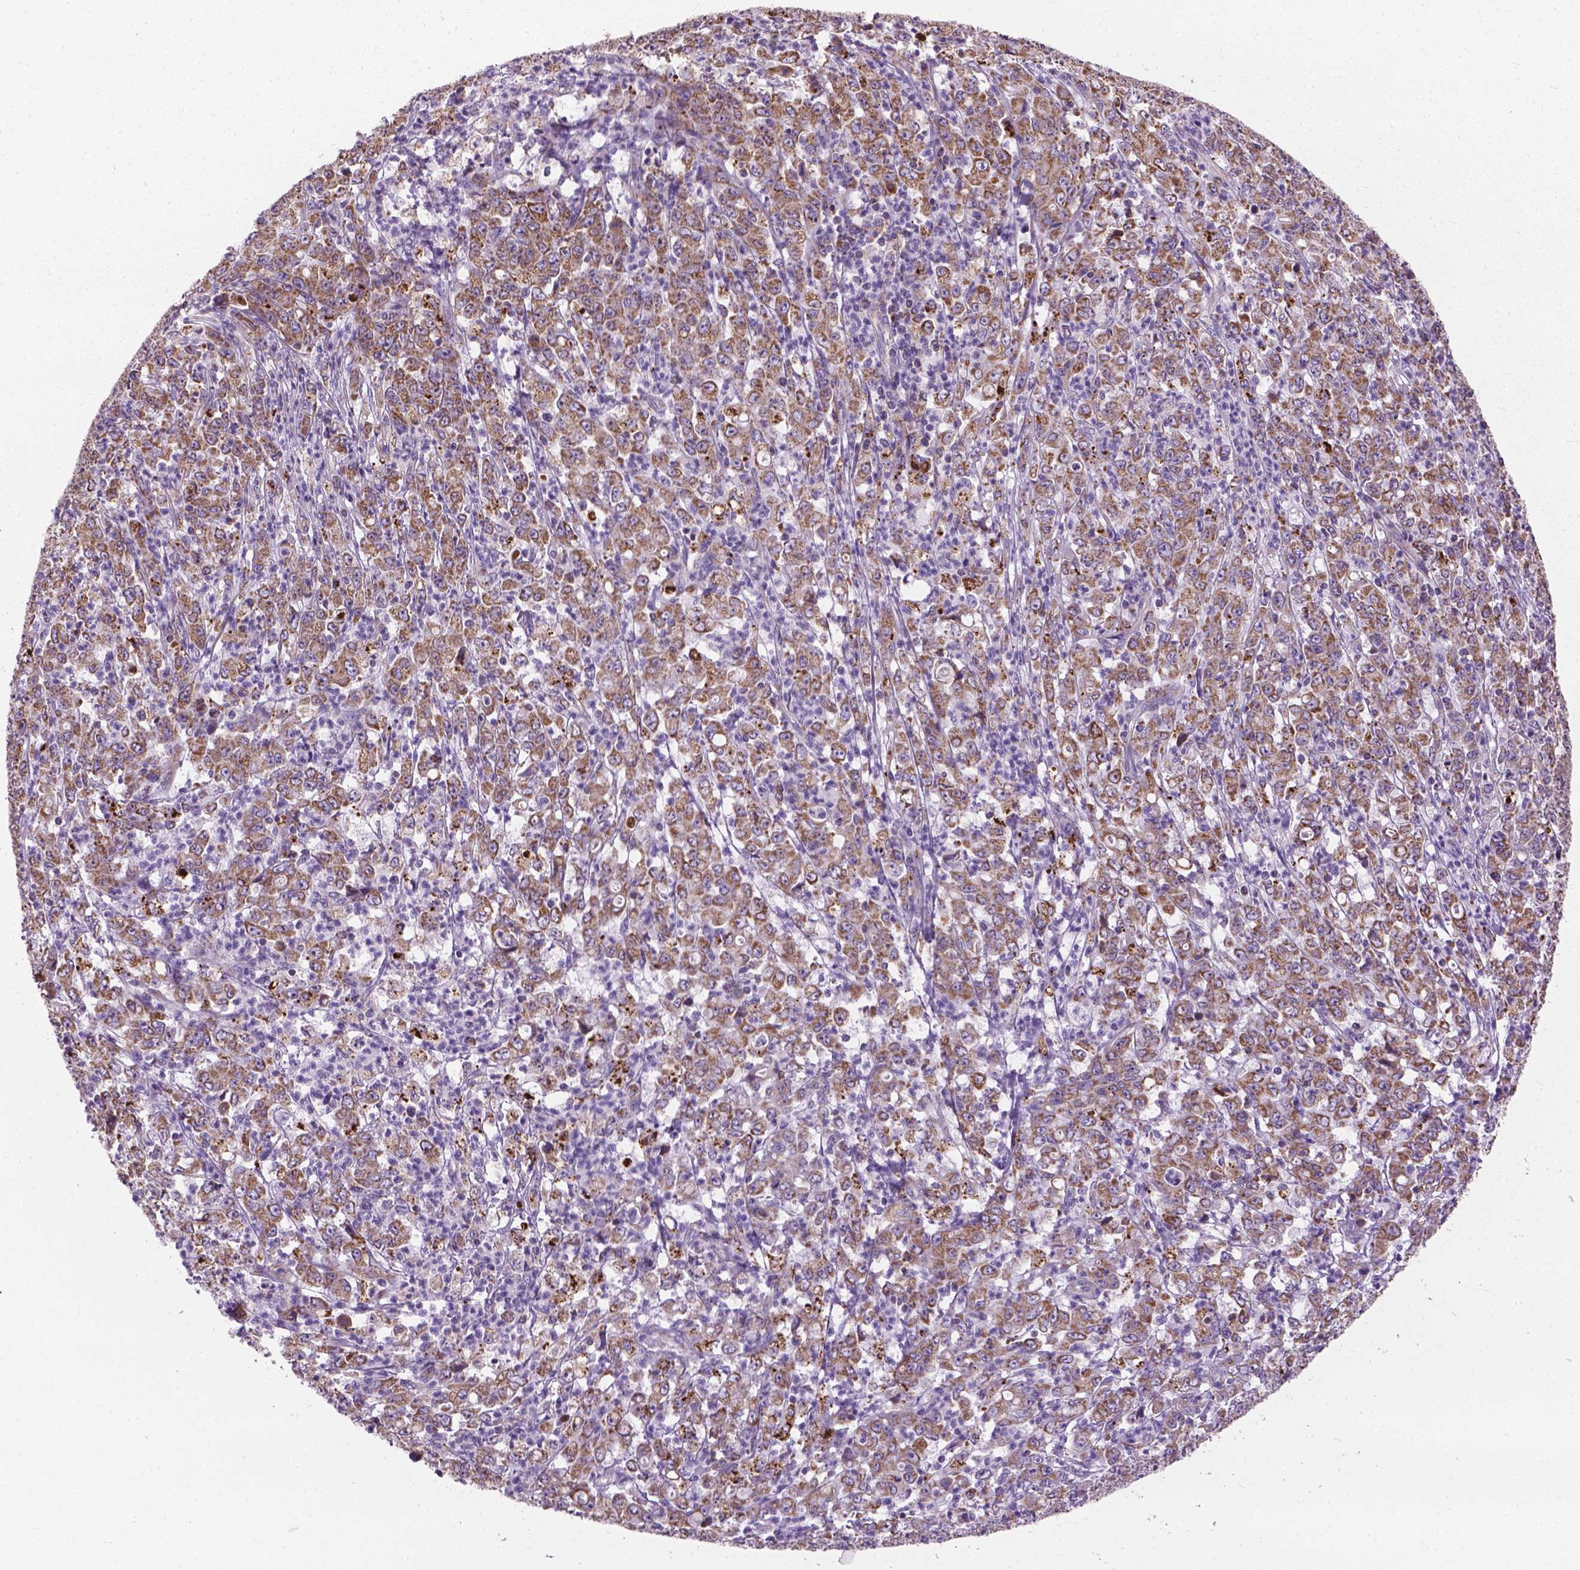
{"staining": {"intensity": "moderate", "quantity": ">75%", "location": "cytoplasmic/membranous"}, "tissue": "stomach cancer", "cell_type": "Tumor cells", "image_type": "cancer", "snomed": [{"axis": "morphology", "description": "Adenocarcinoma, NOS"}, {"axis": "topography", "description": "Stomach, lower"}], "caption": "Immunohistochemical staining of human stomach cancer reveals medium levels of moderate cytoplasmic/membranous expression in about >75% of tumor cells.", "gene": "VDAC1", "patient": {"sex": "female", "age": 71}}